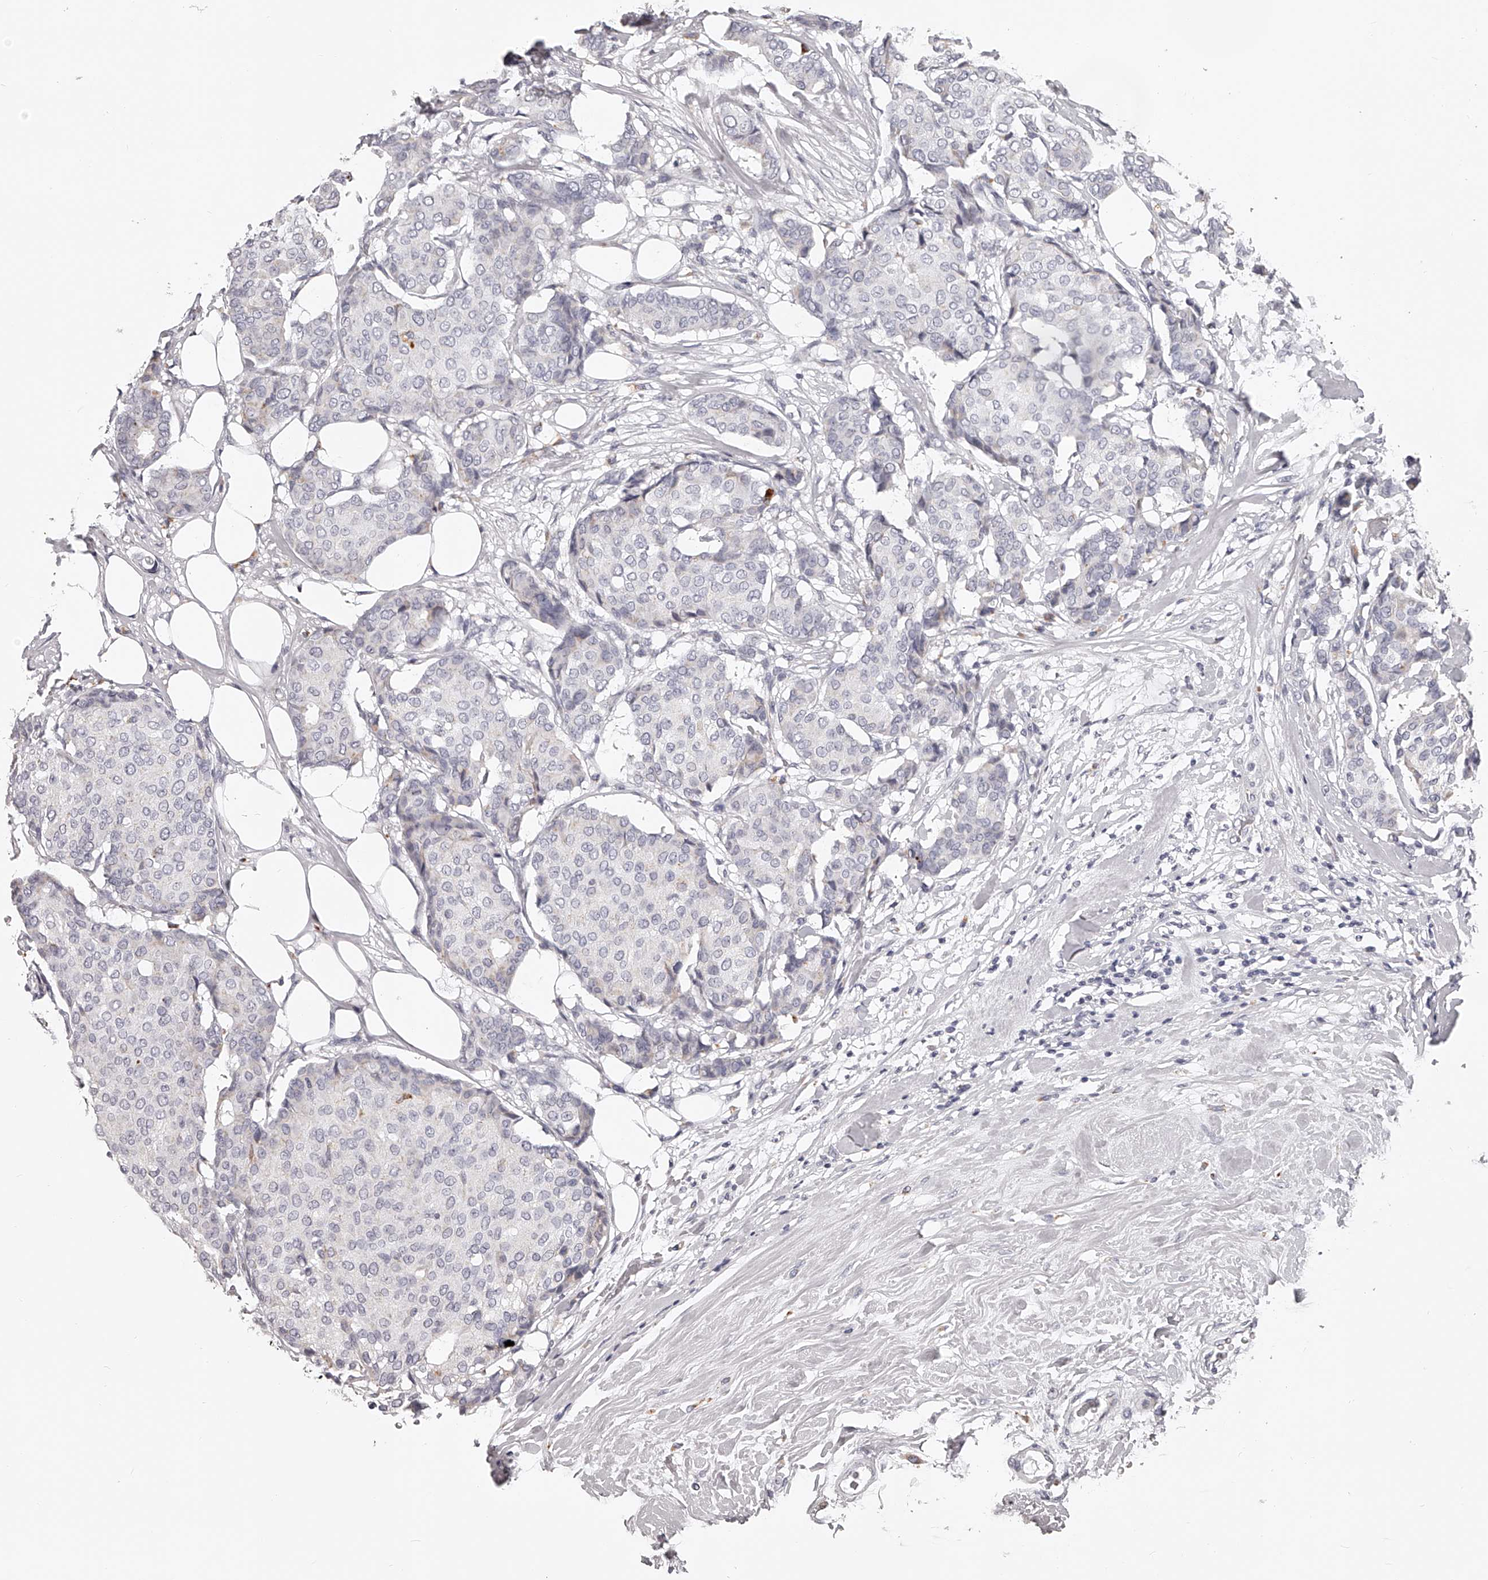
{"staining": {"intensity": "negative", "quantity": "none", "location": "none"}, "tissue": "breast cancer", "cell_type": "Tumor cells", "image_type": "cancer", "snomed": [{"axis": "morphology", "description": "Duct carcinoma"}, {"axis": "topography", "description": "Breast"}], "caption": "Image shows no significant protein expression in tumor cells of breast invasive ductal carcinoma.", "gene": "DMRT1", "patient": {"sex": "female", "age": 75}}